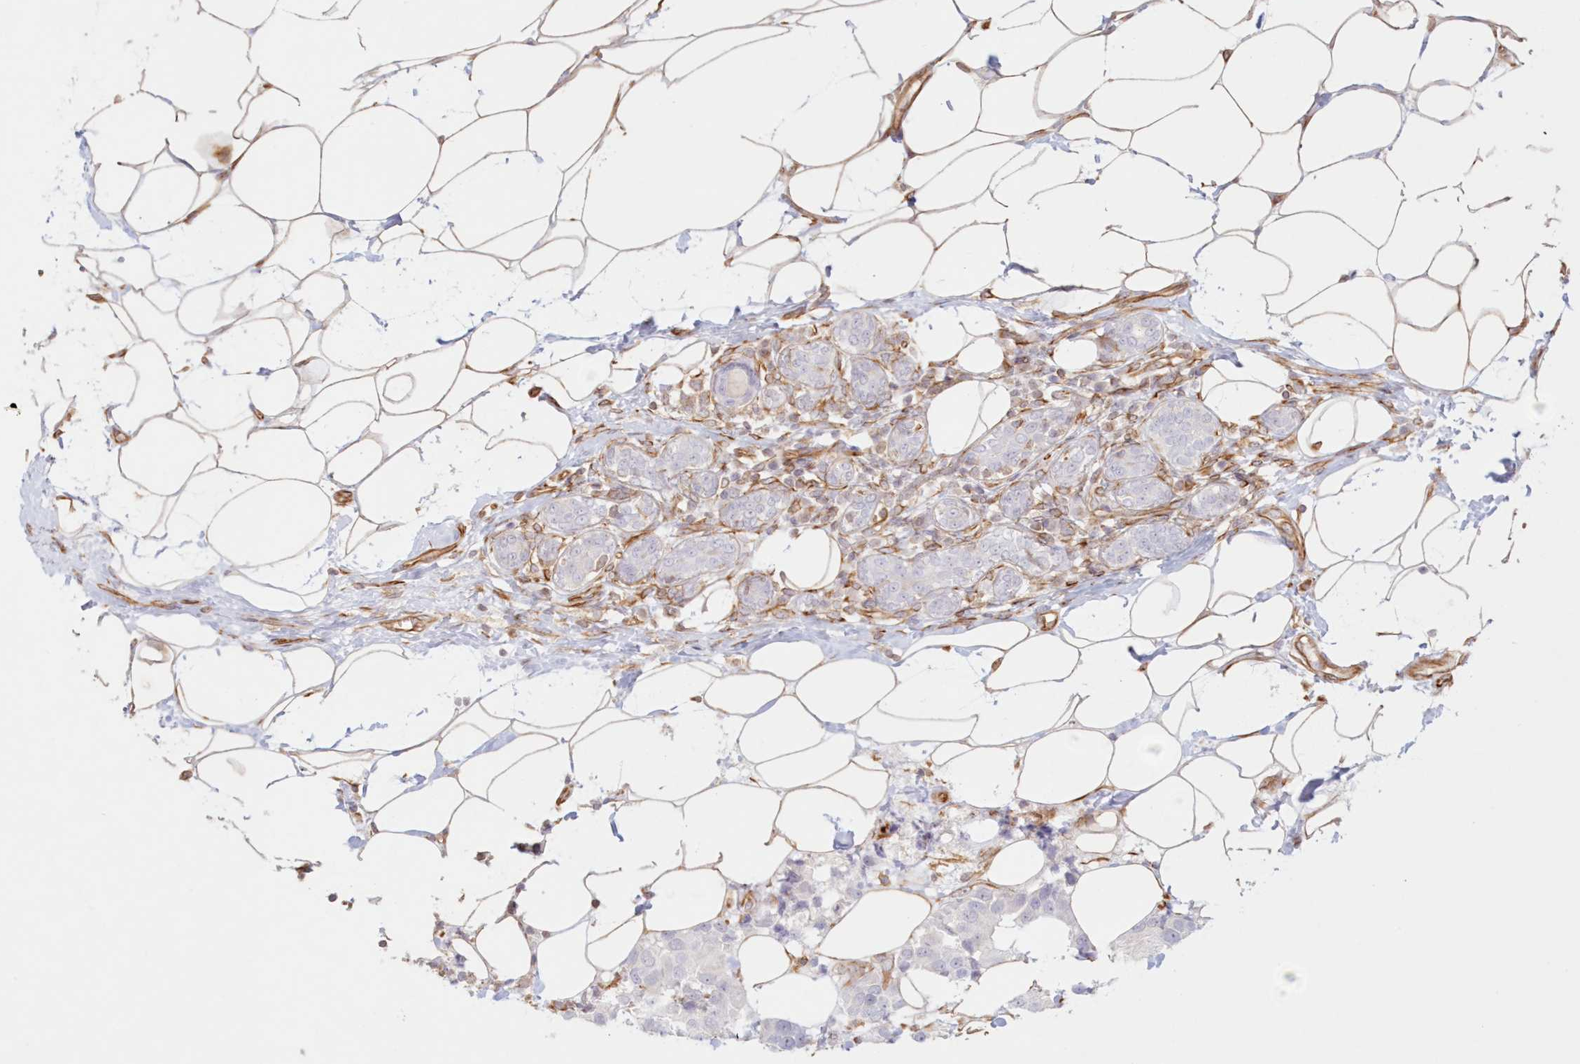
{"staining": {"intensity": "negative", "quantity": "none", "location": "none"}, "tissue": "breast cancer", "cell_type": "Tumor cells", "image_type": "cancer", "snomed": [{"axis": "morphology", "description": "Normal tissue, NOS"}, {"axis": "morphology", "description": "Duct carcinoma"}, {"axis": "topography", "description": "Breast"}], "caption": "Immunohistochemistry micrograph of breast infiltrating ductal carcinoma stained for a protein (brown), which demonstrates no positivity in tumor cells.", "gene": "DMRTB1", "patient": {"sex": "female", "age": 39}}